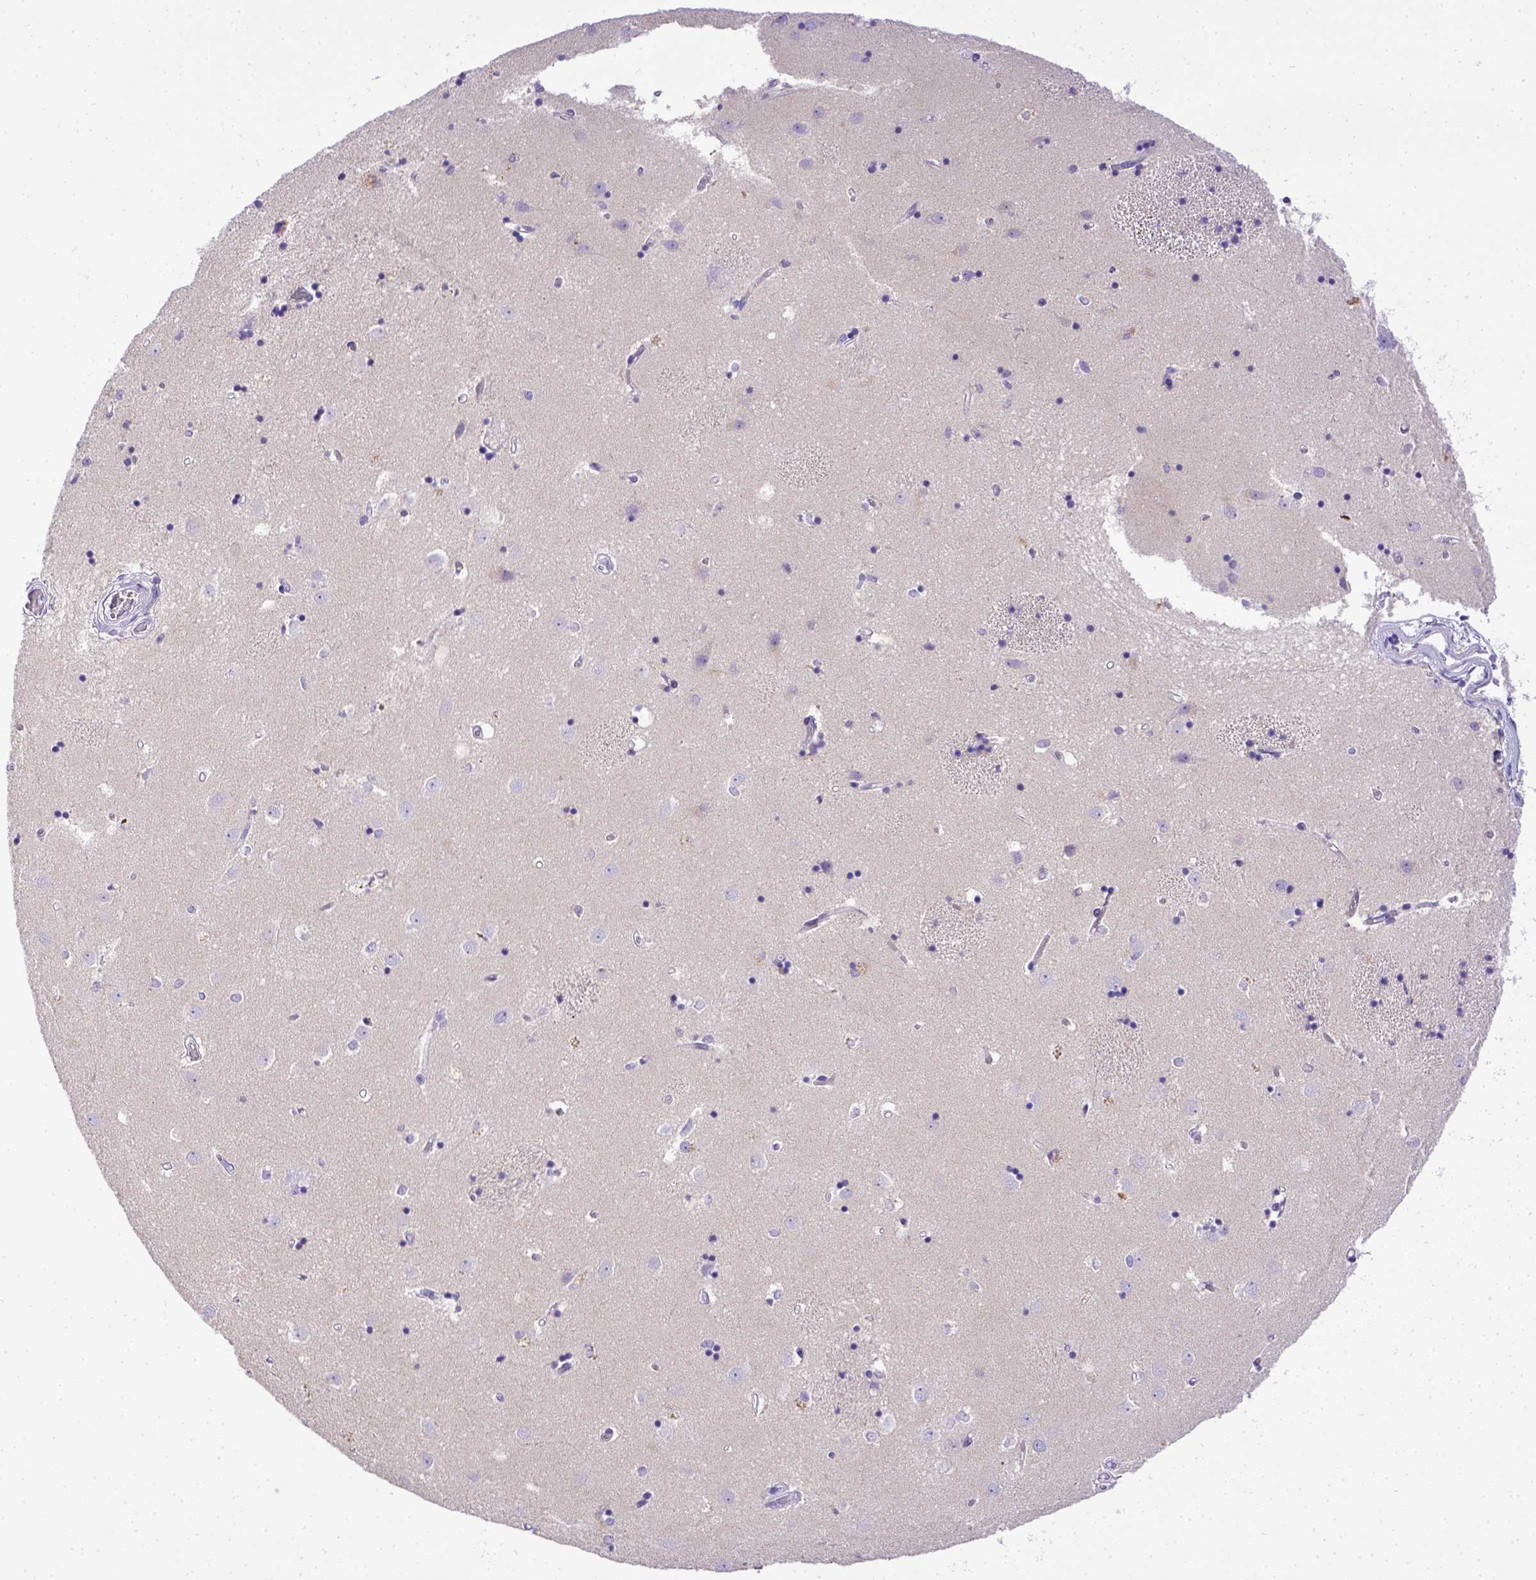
{"staining": {"intensity": "negative", "quantity": "none", "location": "none"}, "tissue": "caudate", "cell_type": "Glial cells", "image_type": "normal", "snomed": [{"axis": "morphology", "description": "Normal tissue, NOS"}, {"axis": "topography", "description": "Lateral ventricle wall"}], "caption": "Immunohistochemistry (IHC) of normal human caudate displays no staining in glial cells. (DAB immunohistochemistry with hematoxylin counter stain).", "gene": "BTN1A1", "patient": {"sex": "male", "age": 54}}